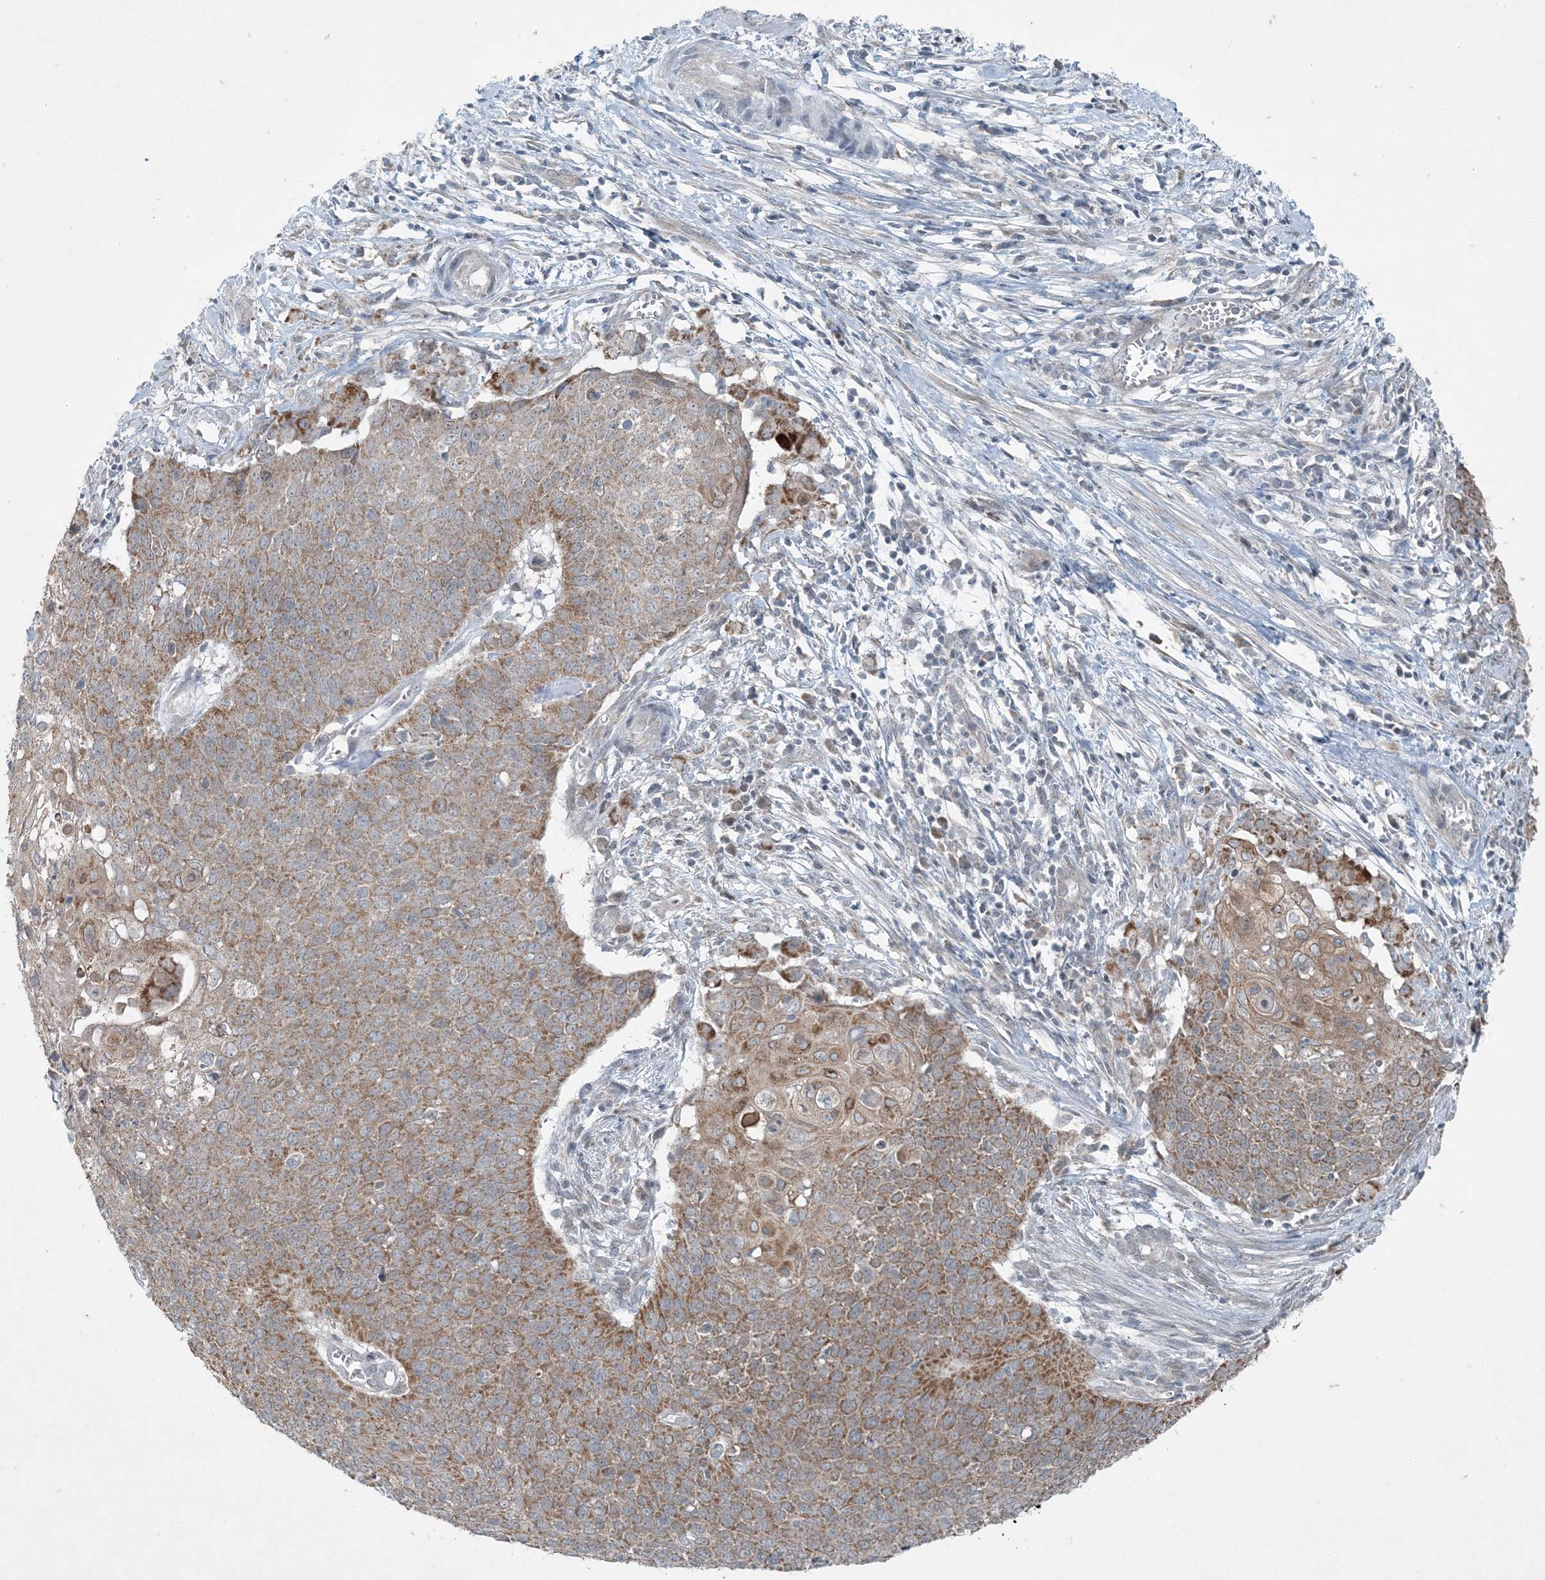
{"staining": {"intensity": "moderate", "quantity": ">75%", "location": "cytoplasmic/membranous"}, "tissue": "cervical cancer", "cell_type": "Tumor cells", "image_type": "cancer", "snomed": [{"axis": "morphology", "description": "Squamous cell carcinoma, NOS"}, {"axis": "topography", "description": "Cervix"}], "caption": "A micrograph showing moderate cytoplasmic/membranous positivity in about >75% of tumor cells in cervical squamous cell carcinoma, as visualized by brown immunohistochemical staining.", "gene": "PC", "patient": {"sex": "female", "age": 39}}